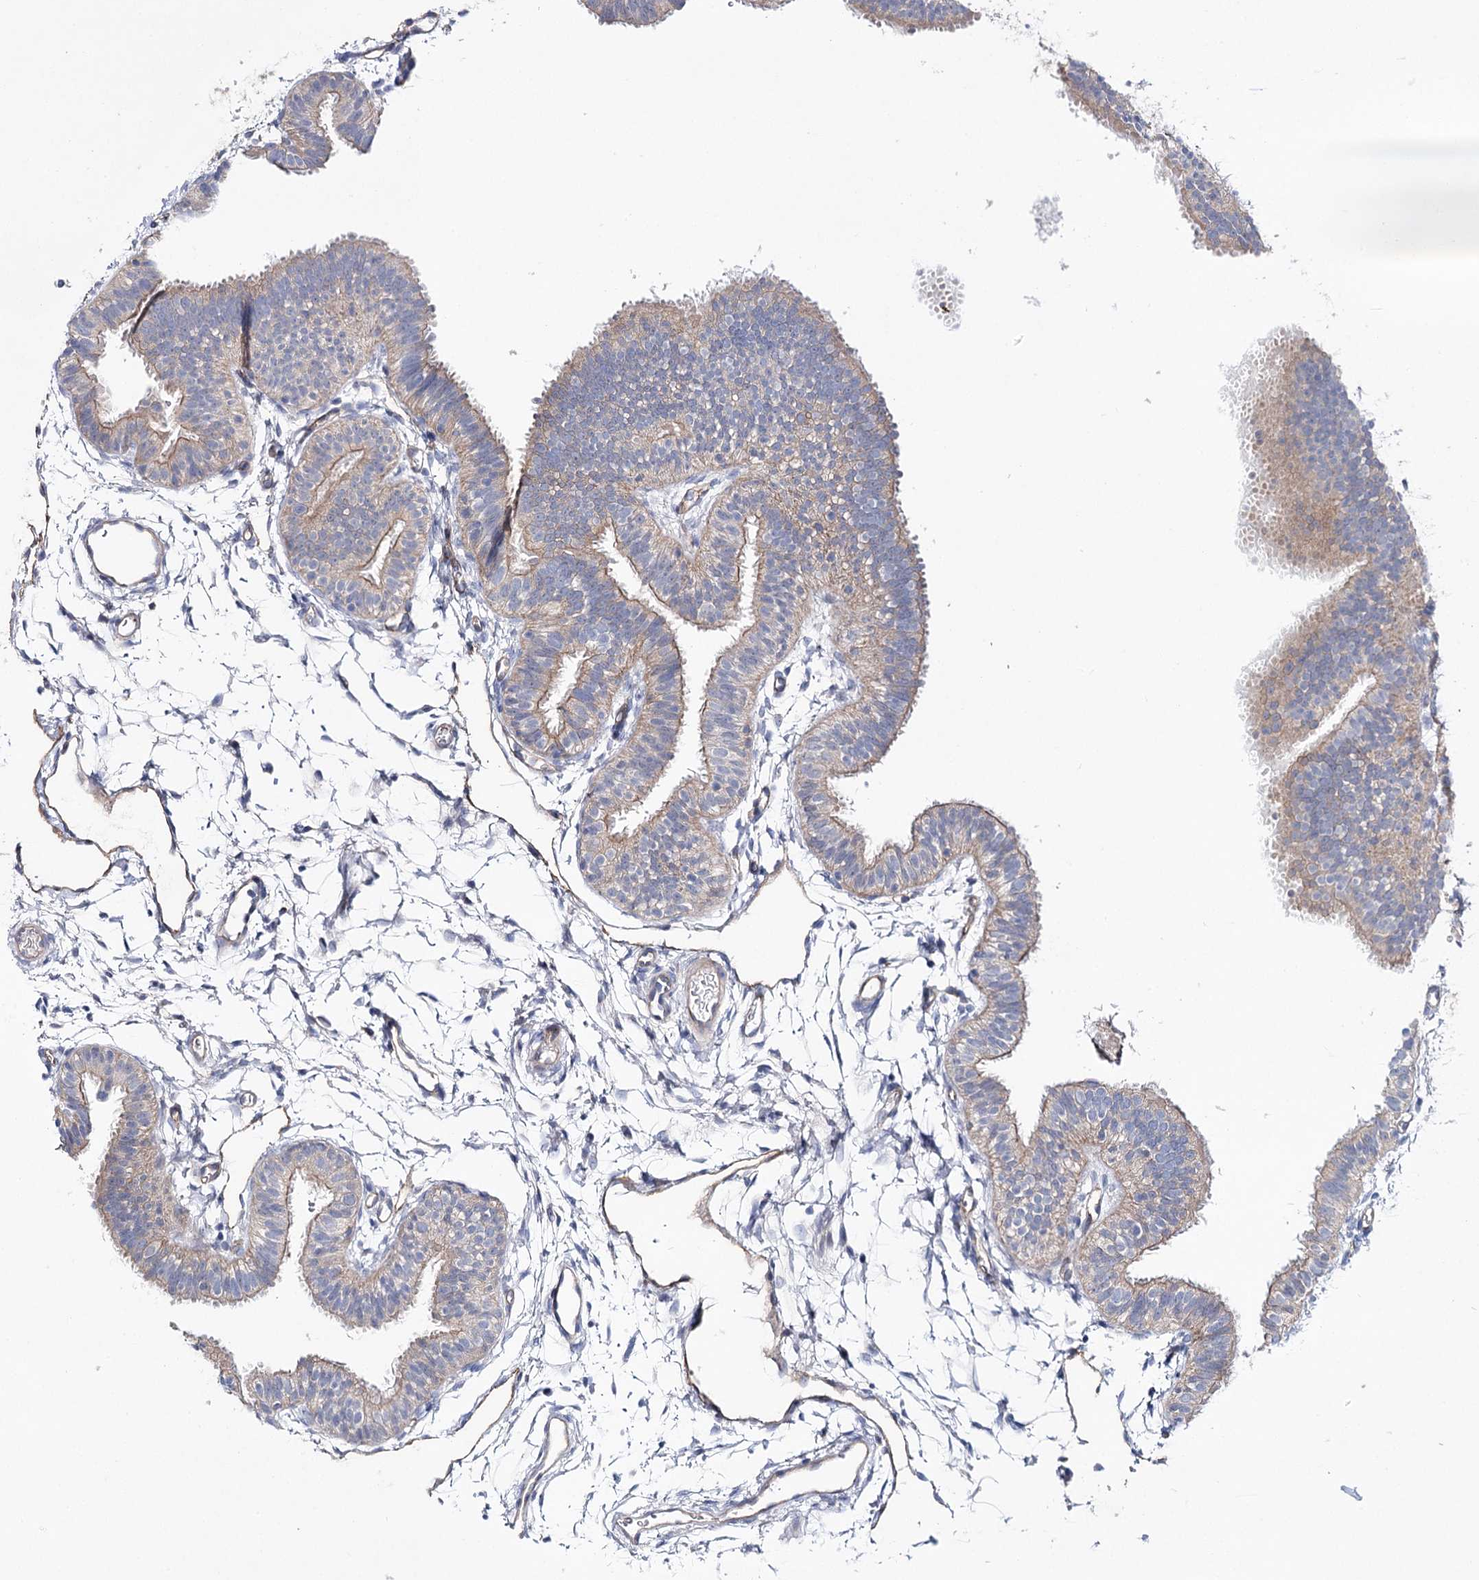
{"staining": {"intensity": "weak", "quantity": "25%-75%", "location": "cytoplasmic/membranous"}, "tissue": "fallopian tube", "cell_type": "Glandular cells", "image_type": "normal", "snomed": [{"axis": "morphology", "description": "Normal tissue, NOS"}, {"axis": "topography", "description": "Fallopian tube"}], "caption": "Protein analysis of unremarkable fallopian tube displays weak cytoplasmic/membranous expression in about 25%-75% of glandular cells.", "gene": "LRRC14B", "patient": {"sex": "female", "age": 35}}